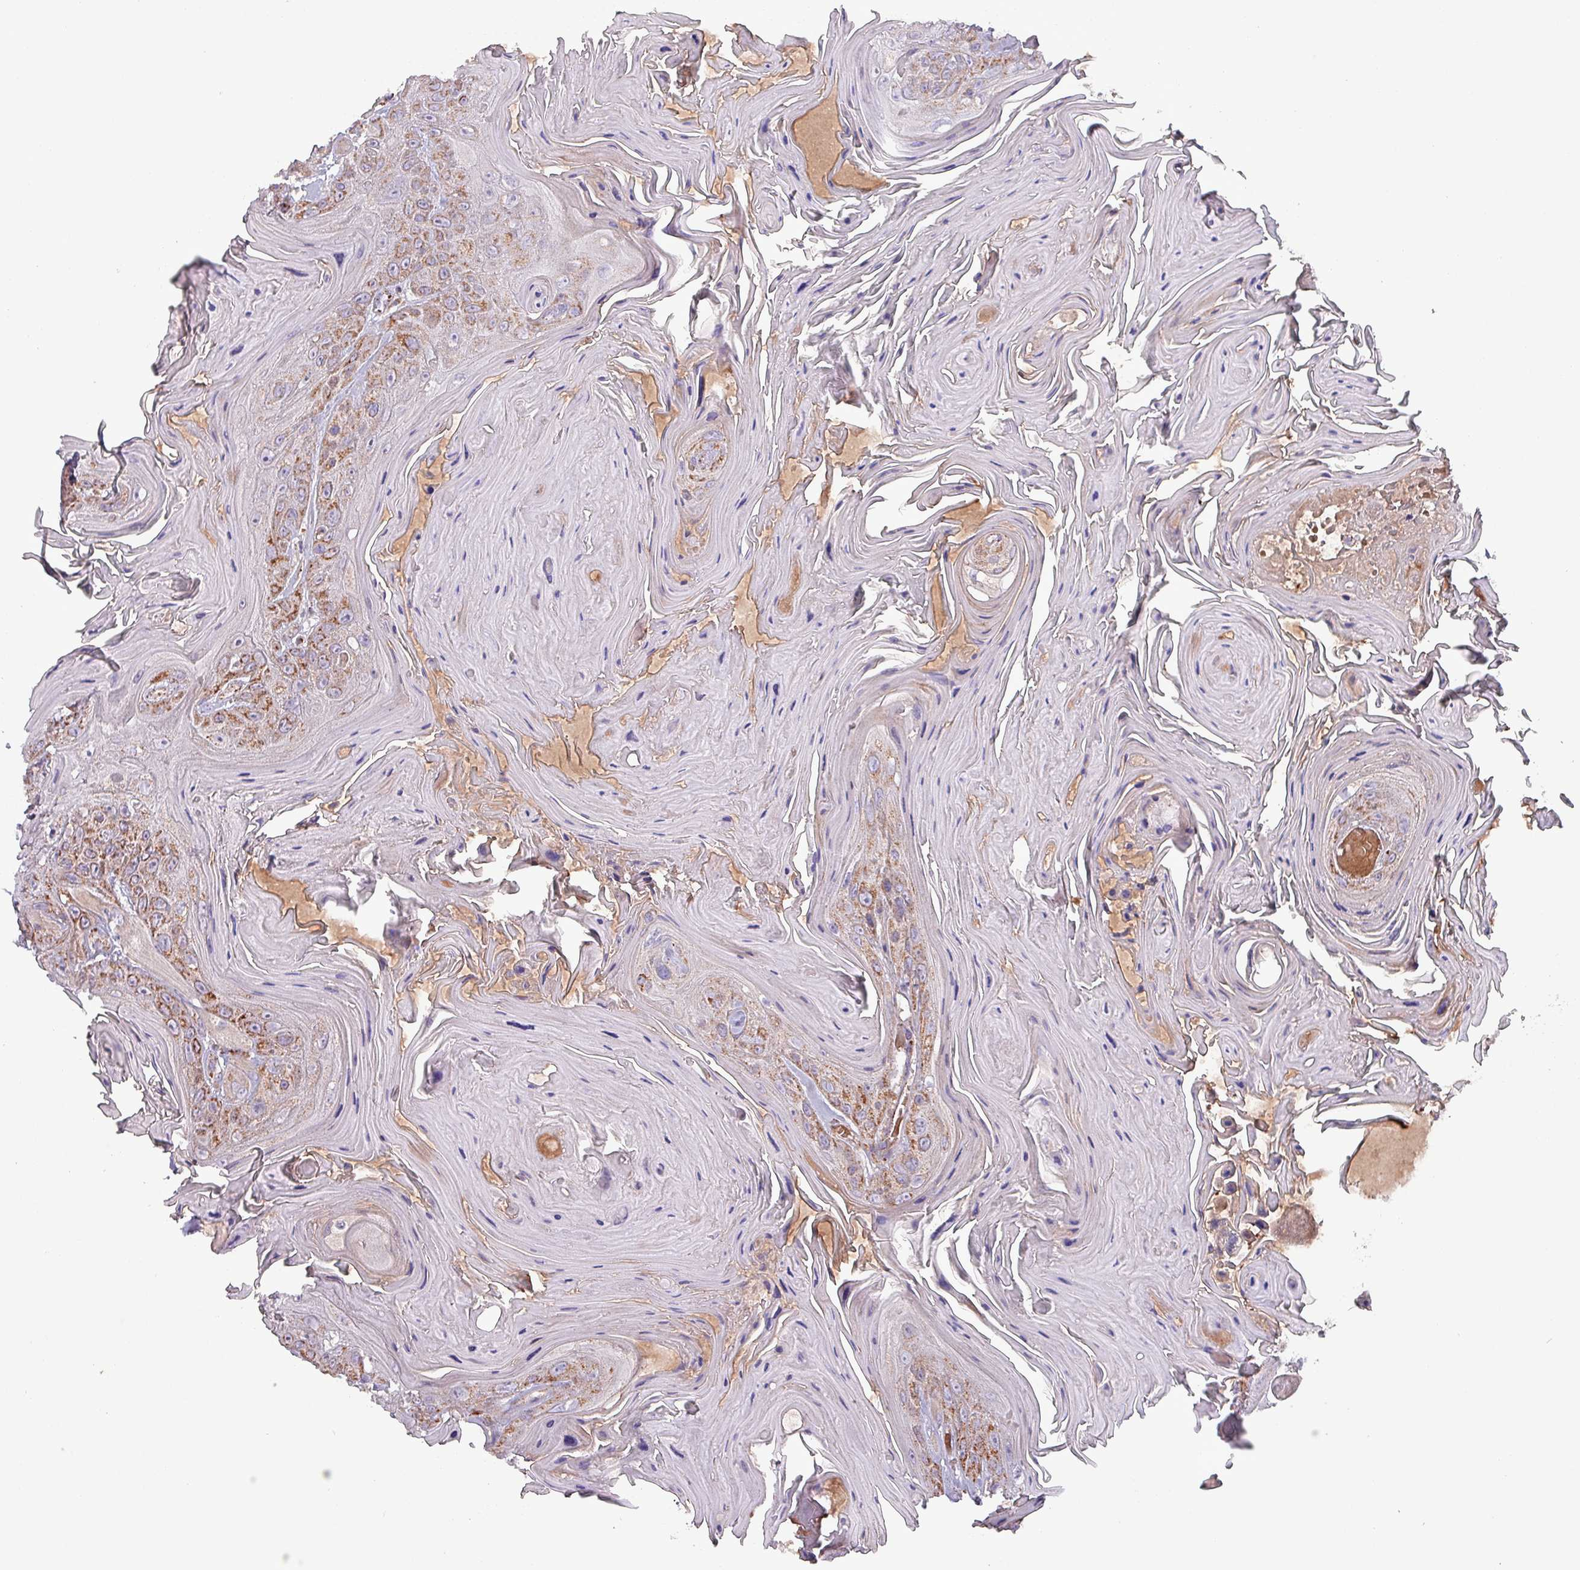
{"staining": {"intensity": "strong", "quantity": "25%-75%", "location": "cytoplasmic/membranous"}, "tissue": "head and neck cancer", "cell_type": "Tumor cells", "image_type": "cancer", "snomed": [{"axis": "morphology", "description": "Squamous cell carcinoma, NOS"}, {"axis": "topography", "description": "Head-Neck"}], "caption": "Immunohistochemical staining of human squamous cell carcinoma (head and neck) shows high levels of strong cytoplasmic/membranous protein staining in about 25%-75% of tumor cells.", "gene": "ZNF322", "patient": {"sex": "female", "age": 59}}